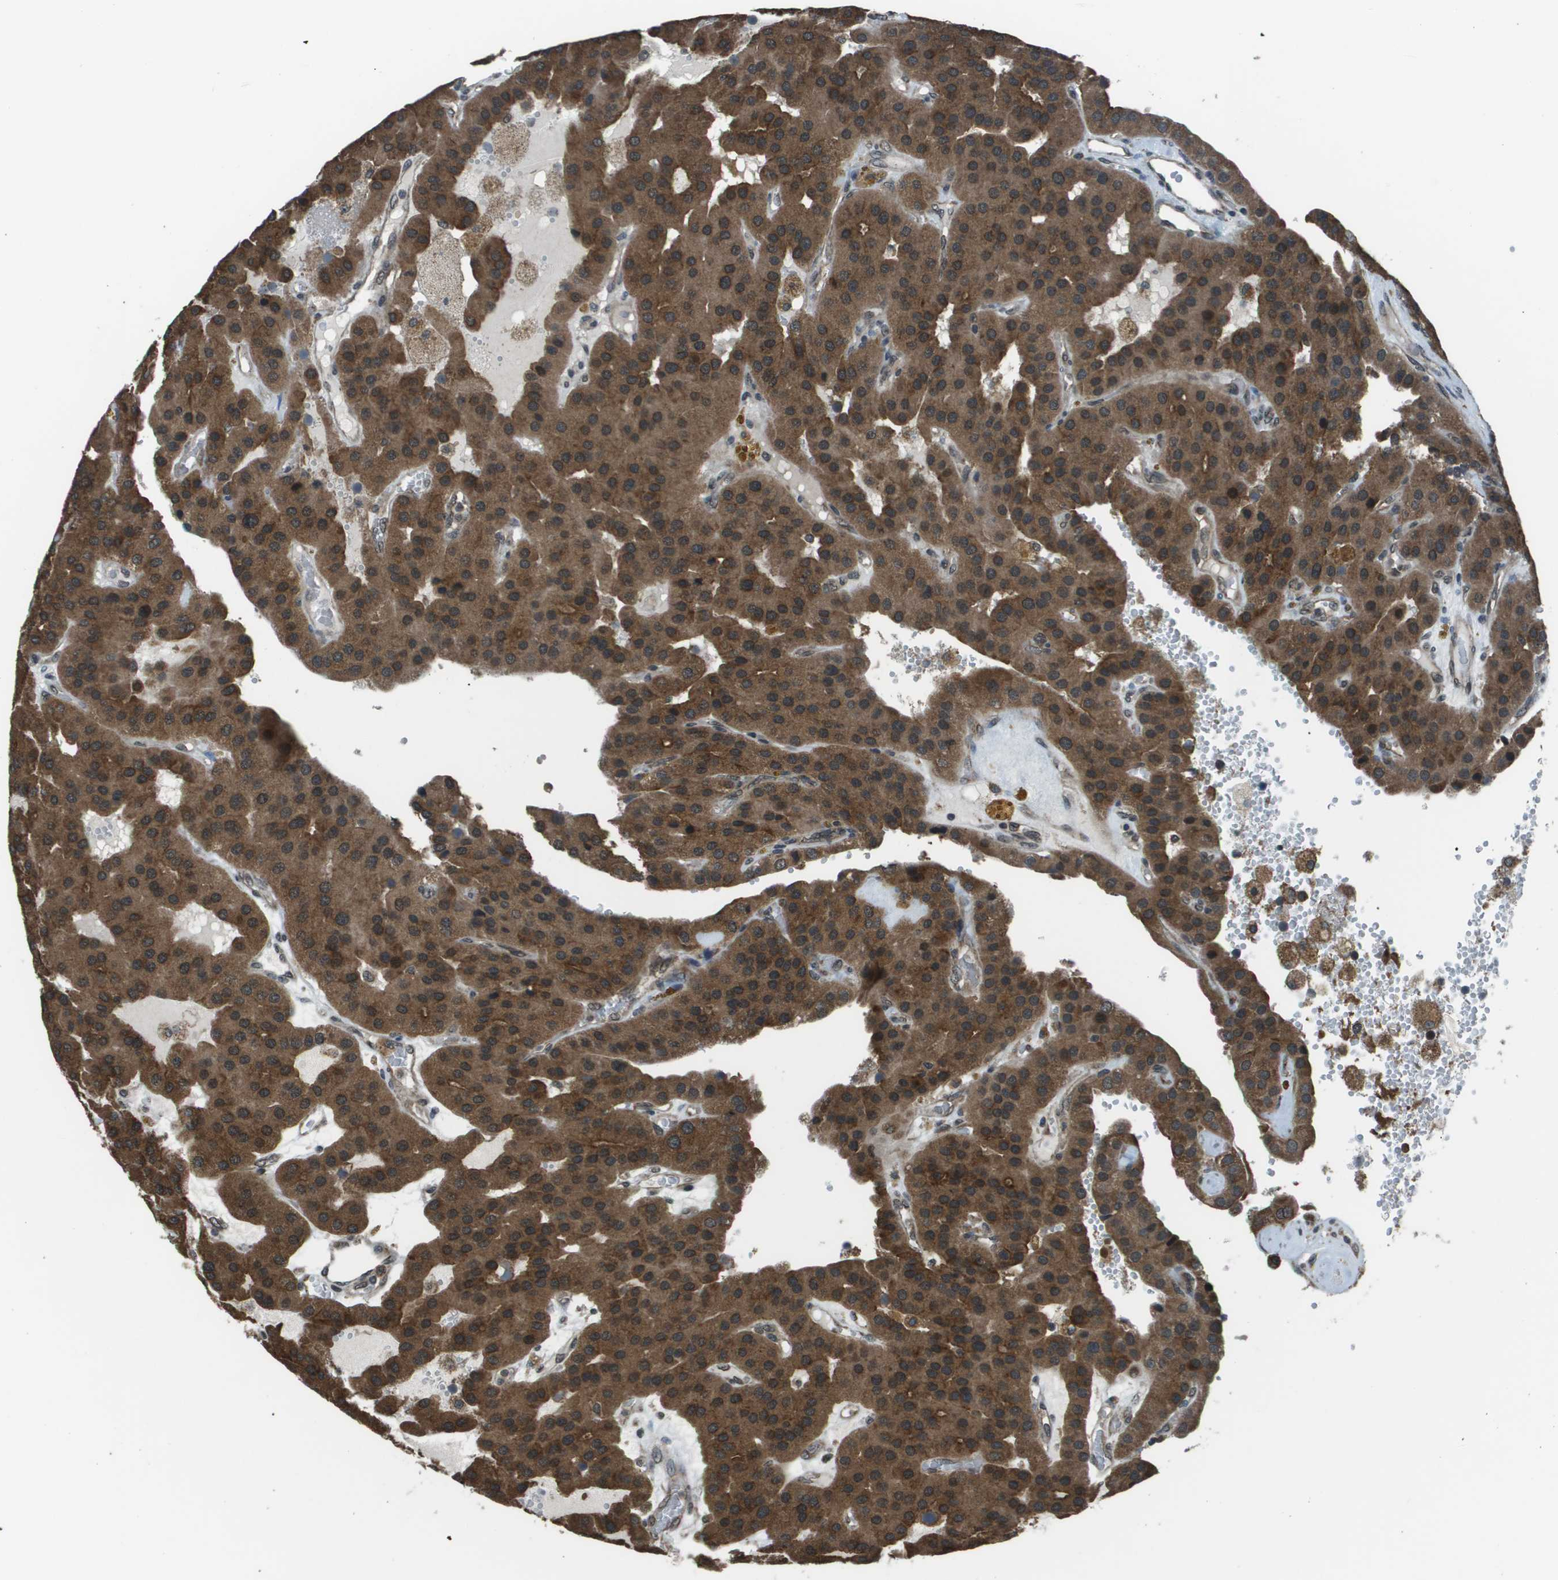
{"staining": {"intensity": "strong", "quantity": ">75%", "location": "cytoplasmic/membranous"}, "tissue": "parathyroid gland", "cell_type": "Glandular cells", "image_type": "normal", "snomed": [{"axis": "morphology", "description": "Normal tissue, NOS"}, {"axis": "morphology", "description": "Adenoma, NOS"}, {"axis": "topography", "description": "Parathyroid gland"}], "caption": "Immunohistochemical staining of normal parathyroid gland exhibits >75% levels of strong cytoplasmic/membranous protein staining in approximately >75% of glandular cells. (IHC, brightfield microscopy, high magnification).", "gene": "PPFIA1", "patient": {"sex": "female", "age": 86}}